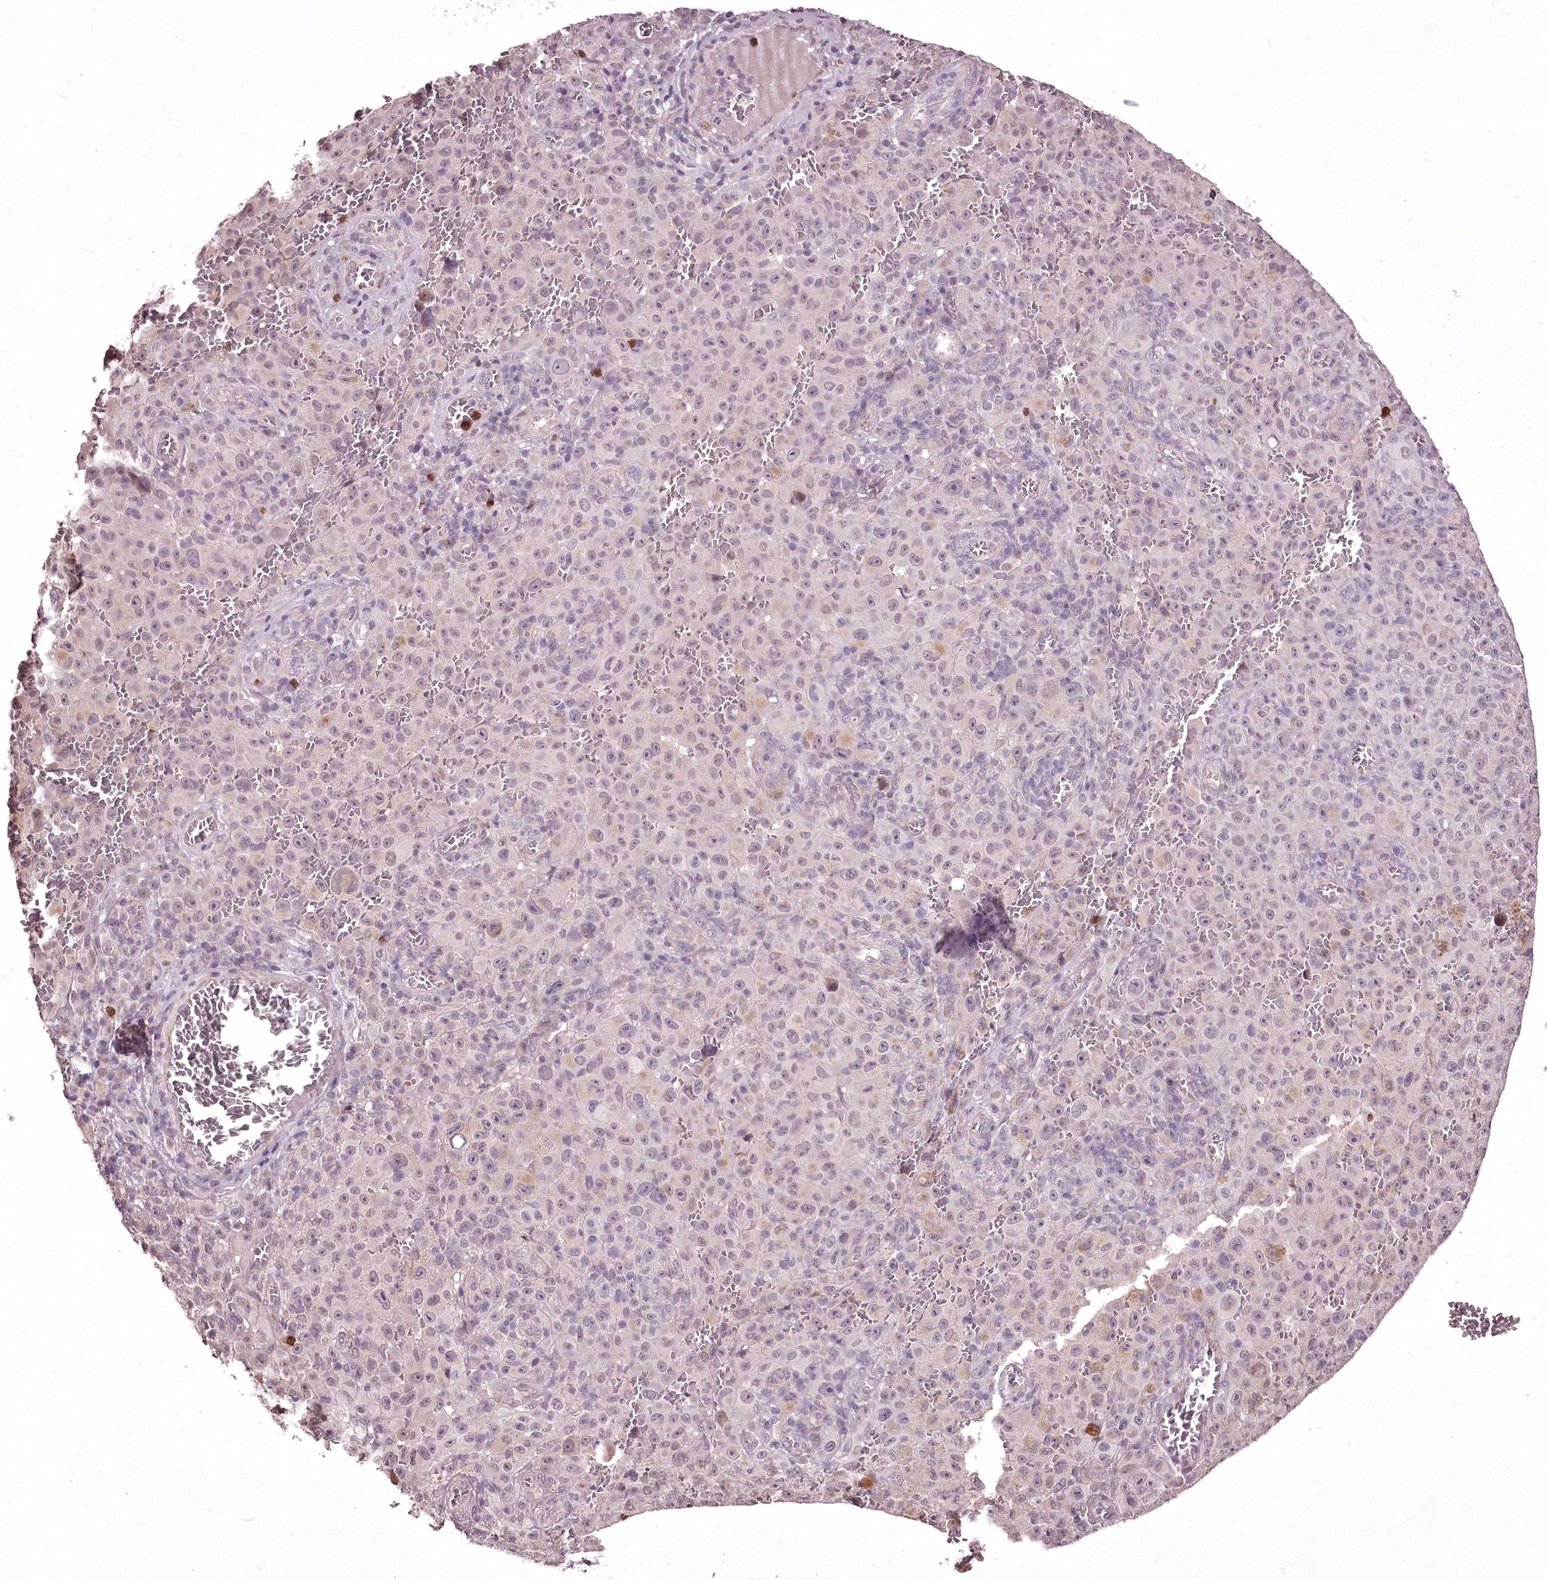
{"staining": {"intensity": "negative", "quantity": "none", "location": "none"}, "tissue": "melanoma", "cell_type": "Tumor cells", "image_type": "cancer", "snomed": [{"axis": "morphology", "description": "Malignant melanoma, NOS"}, {"axis": "topography", "description": "Skin"}], "caption": "The immunohistochemistry image has no significant staining in tumor cells of melanoma tissue.", "gene": "ADRA1D", "patient": {"sex": "female", "age": 82}}